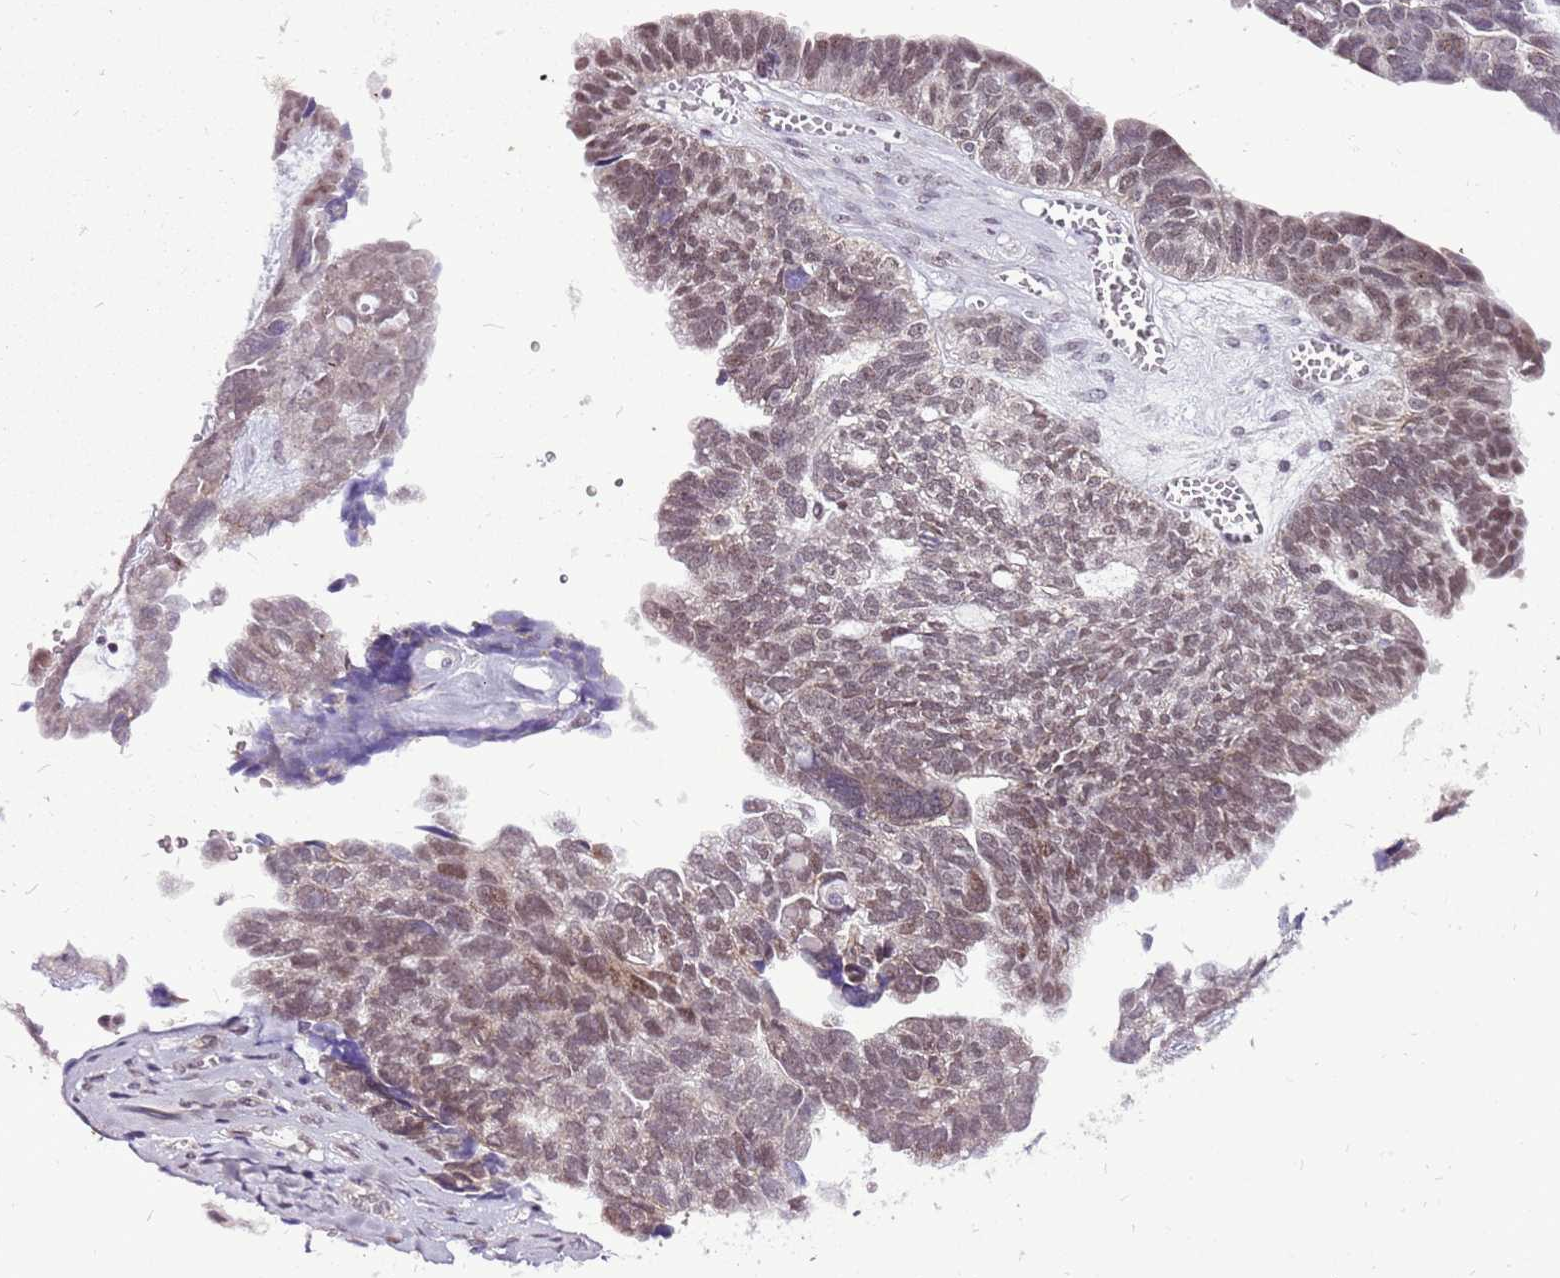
{"staining": {"intensity": "moderate", "quantity": ">75%", "location": "nuclear"}, "tissue": "ovarian cancer", "cell_type": "Tumor cells", "image_type": "cancer", "snomed": [{"axis": "morphology", "description": "Cystadenocarcinoma, serous, NOS"}, {"axis": "topography", "description": "Ovary"}], "caption": "Brown immunohistochemical staining in human ovarian cancer (serous cystadenocarcinoma) shows moderate nuclear staining in about >75% of tumor cells.", "gene": "CCDC166", "patient": {"sex": "female", "age": 79}}